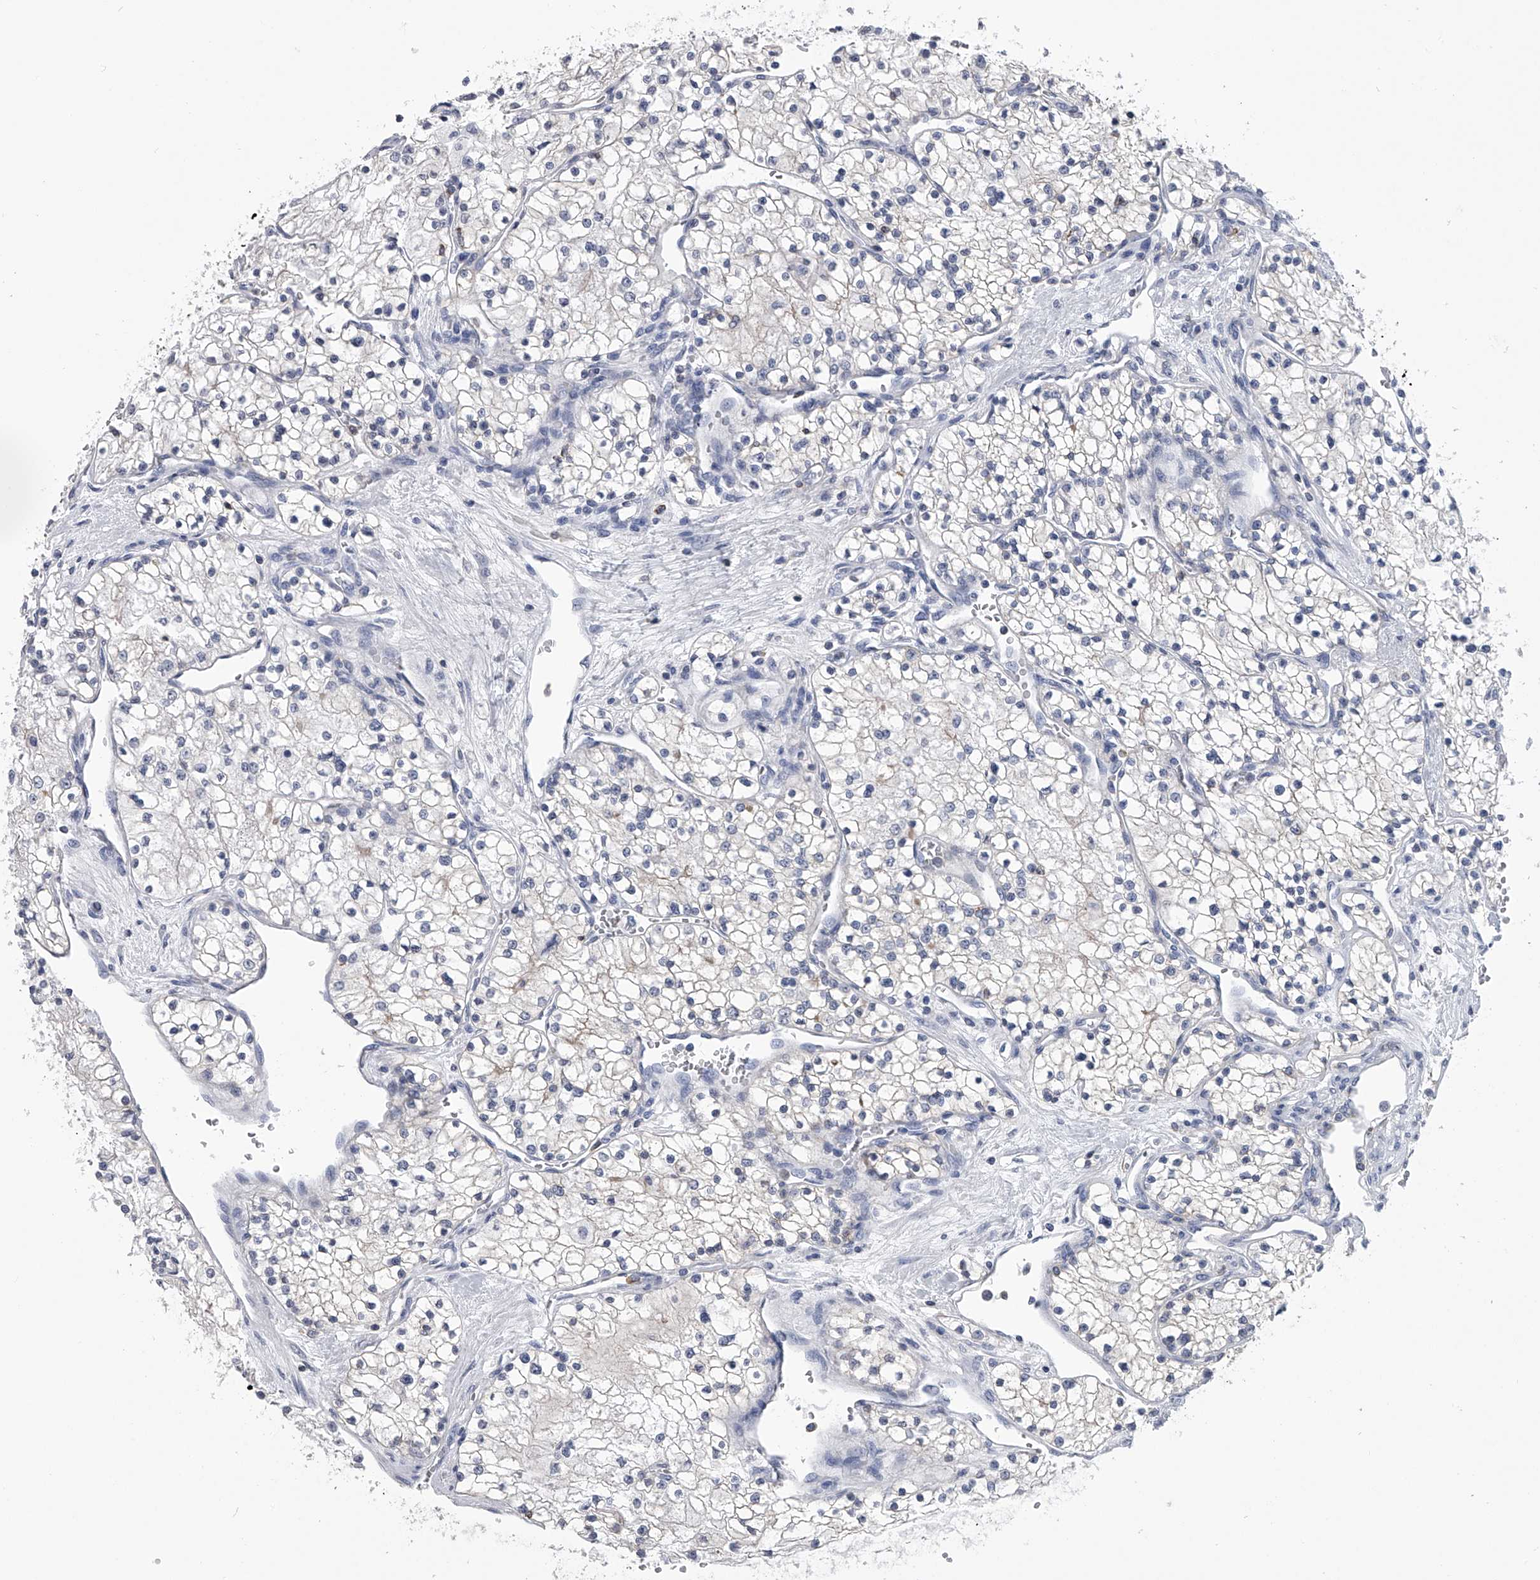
{"staining": {"intensity": "negative", "quantity": "none", "location": "none"}, "tissue": "renal cancer", "cell_type": "Tumor cells", "image_type": "cancer", "snomed": [{"axis": "morphology", "description": "Normal tissue, NOS"}, {"axis": "morphology", "description": "Adenocarcinoma, NOS"}, {"axis": "topography", "description": "Kidney"}], "caption": "Tumor cells show no significant protein positivity in renal adenocarcinoma. The staining was performed using DAB (3,3'-diaminobenzidine) to visualize the protein expression in brown, while the nuclei were stained in blue with hematoxylin (Magnification: 20x).", "gene": "TASP1", "patient": {"sex": "male", "age": 68}}